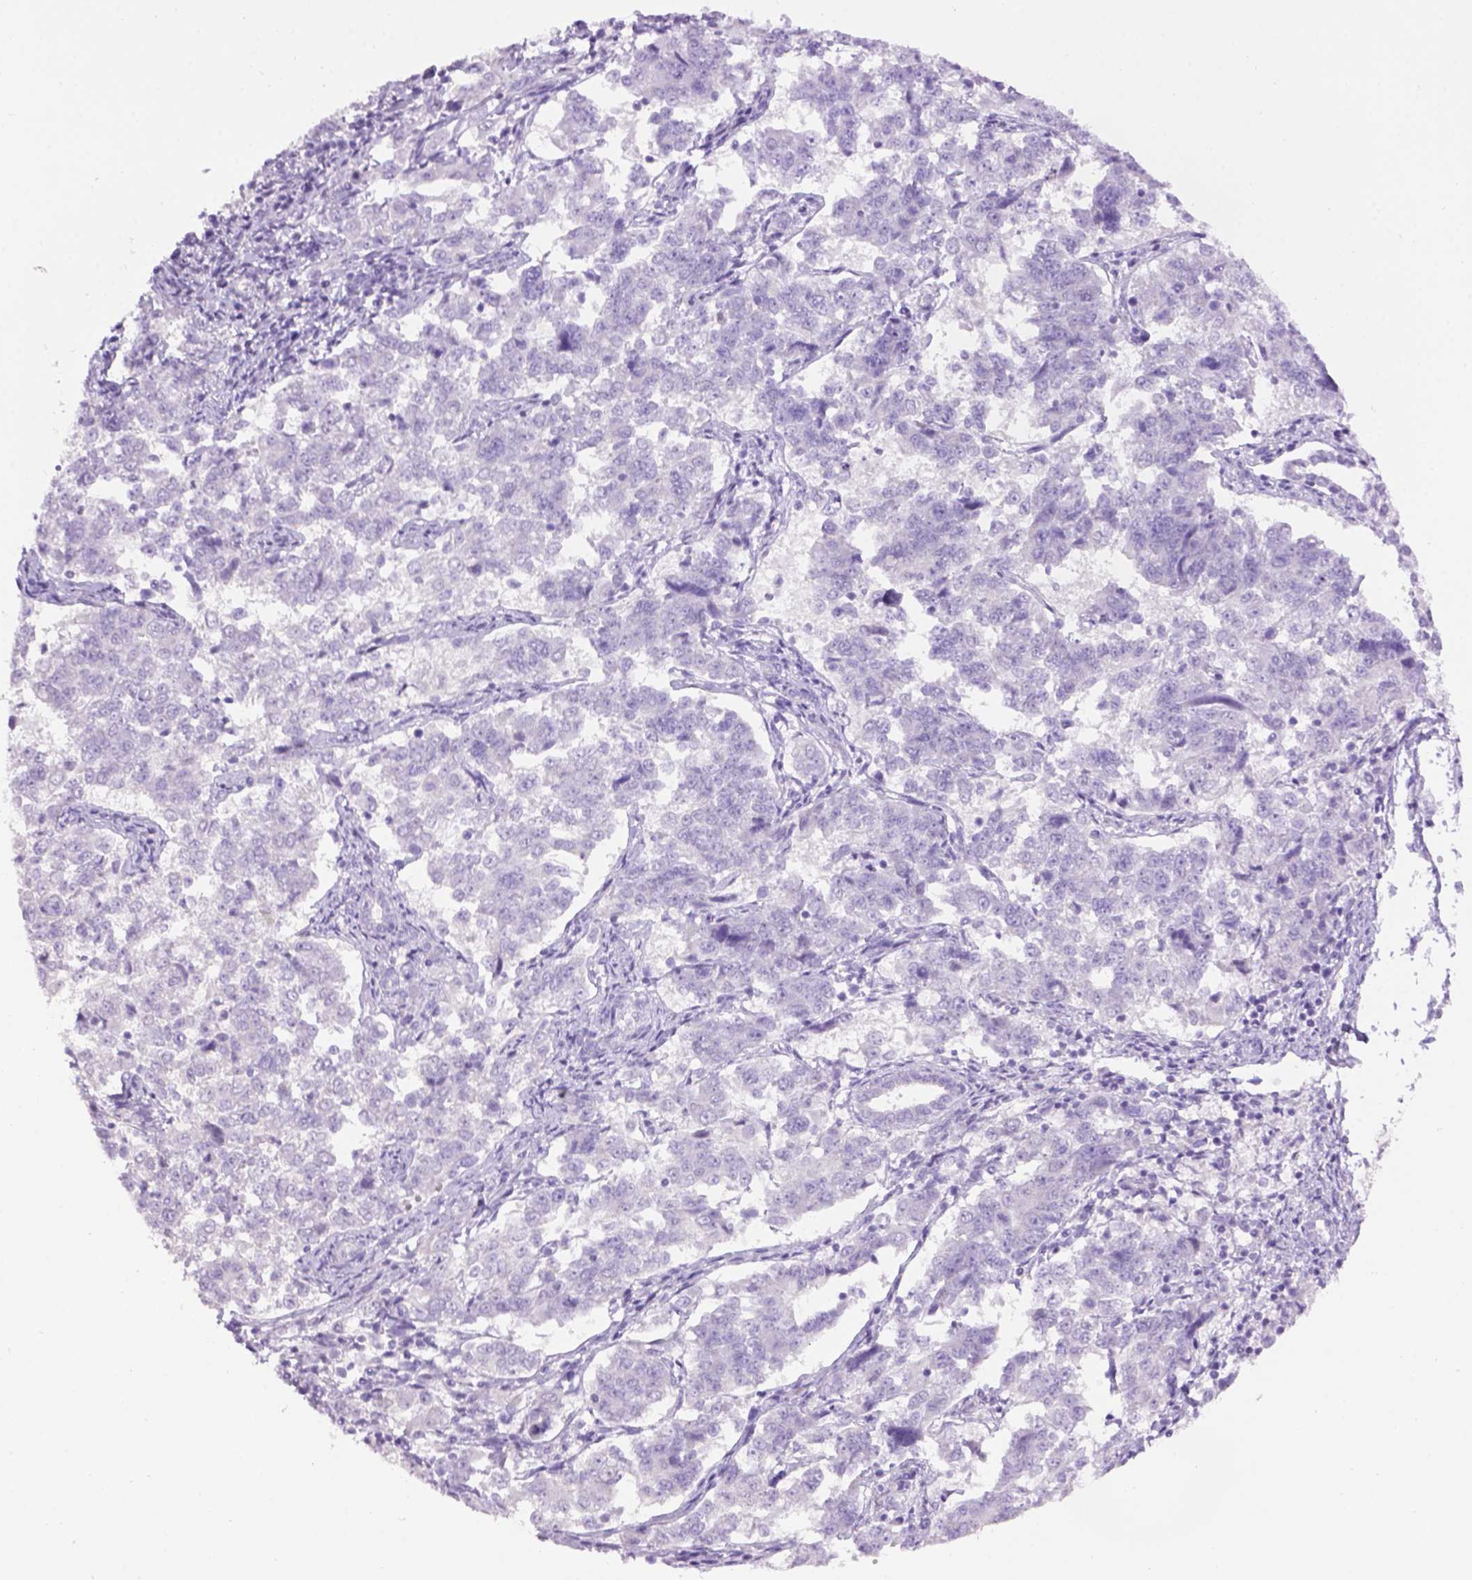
{"staining": {"intensity": "negative", "quantity": "none", "location": "none"}, "tissue": "endometrial cancer", "cell_type": "Tumor cells", "image_type": "cancer", "snomed": [{"axis": "morphology", "description": "Adenocarcinoma, NOS"}, {"axis": "topography", "description": "Endometrium"}], "caption": "Image shows no protein expression in tumor cells of endometrial adenocarcinoma tissue.", "gene": "TH", "patient": {"sex": "female", "age": 43}}